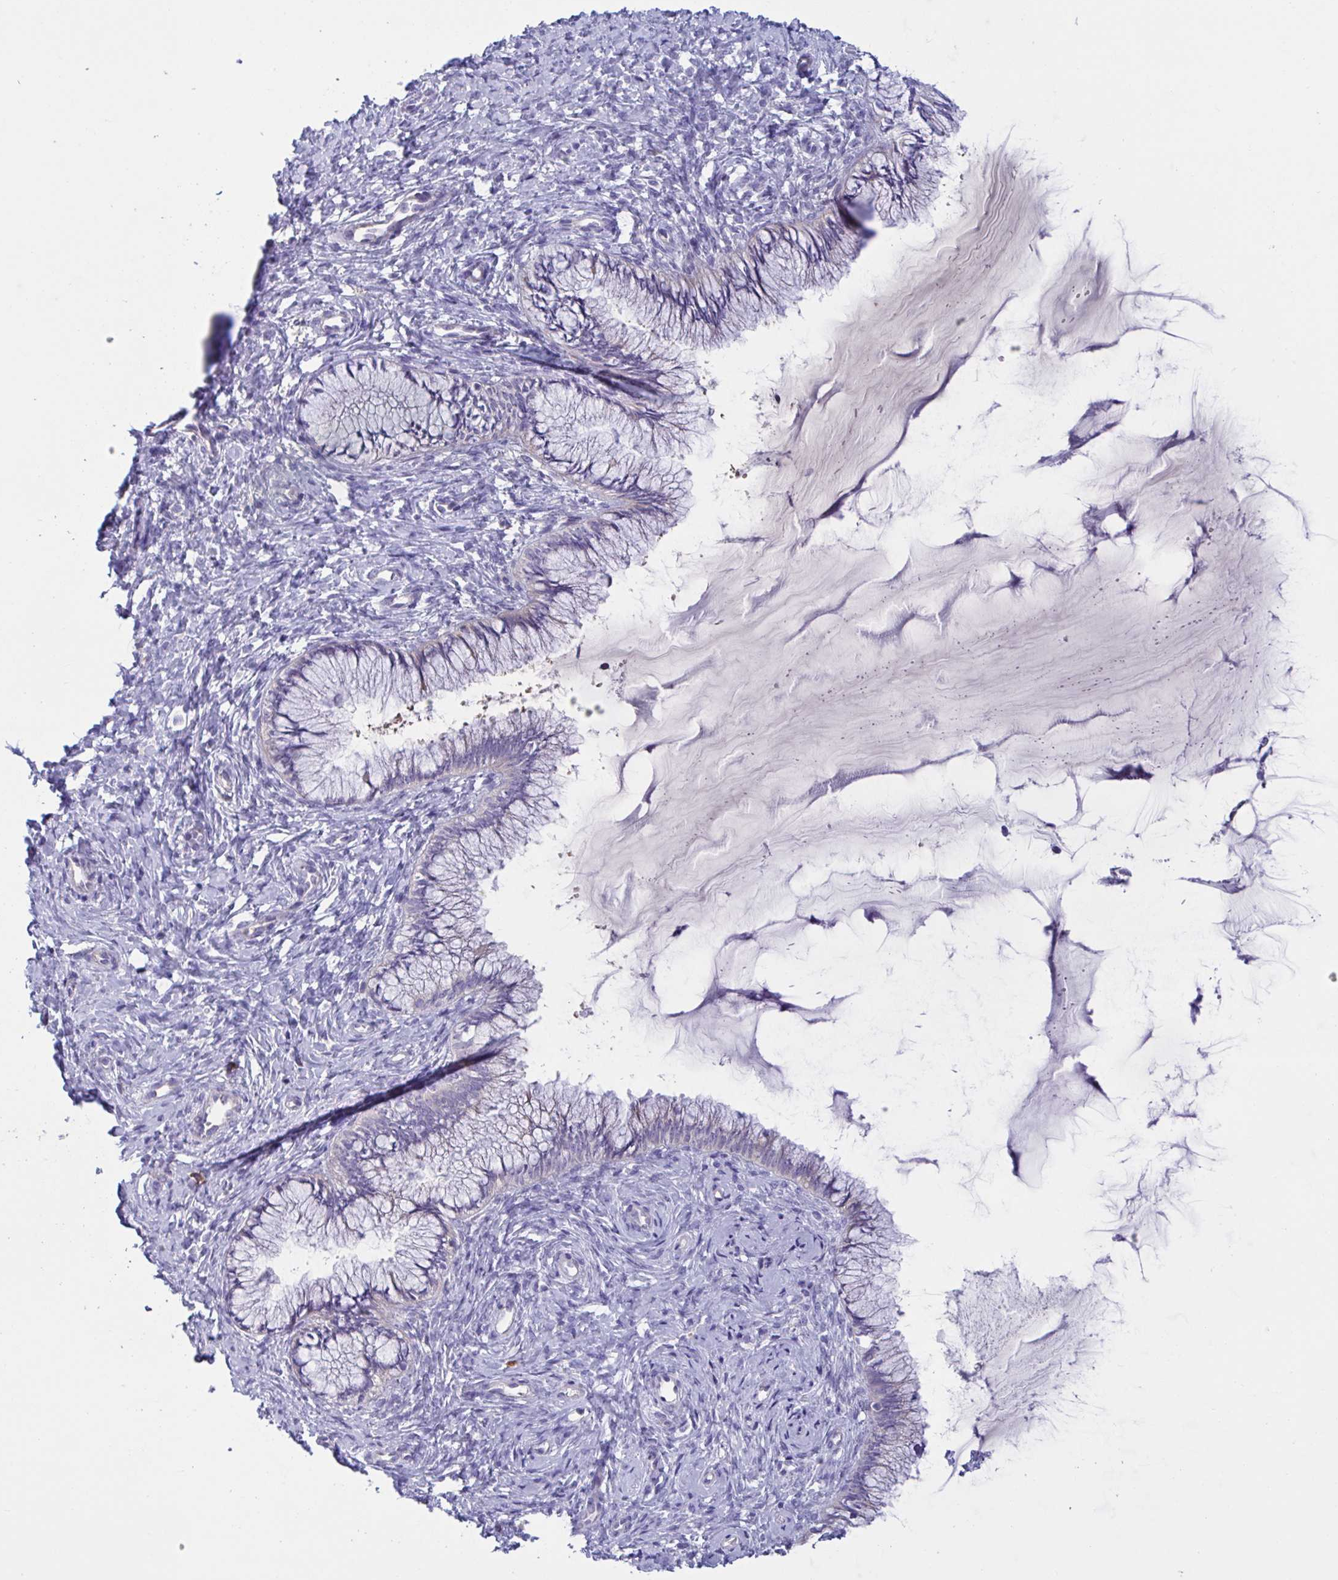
{"staining": {"intensity": "negative", "quantity": "none", "location": "none"}, "tissue": "cervix", "cell_type": "Glandular cells", "image_type": "normal", "snomed": [{"axis": "morphology", "description": "Normal tissue, NOS"}, {"axis": "topography", "description": "Cervix"}], "caption": "Immunohistochemistry (IHC) of unremarkable human cervix exhibits no expression in glandular cells.", "gene": "MS4A14", "patient": {"sex": "female", "age": 37}}